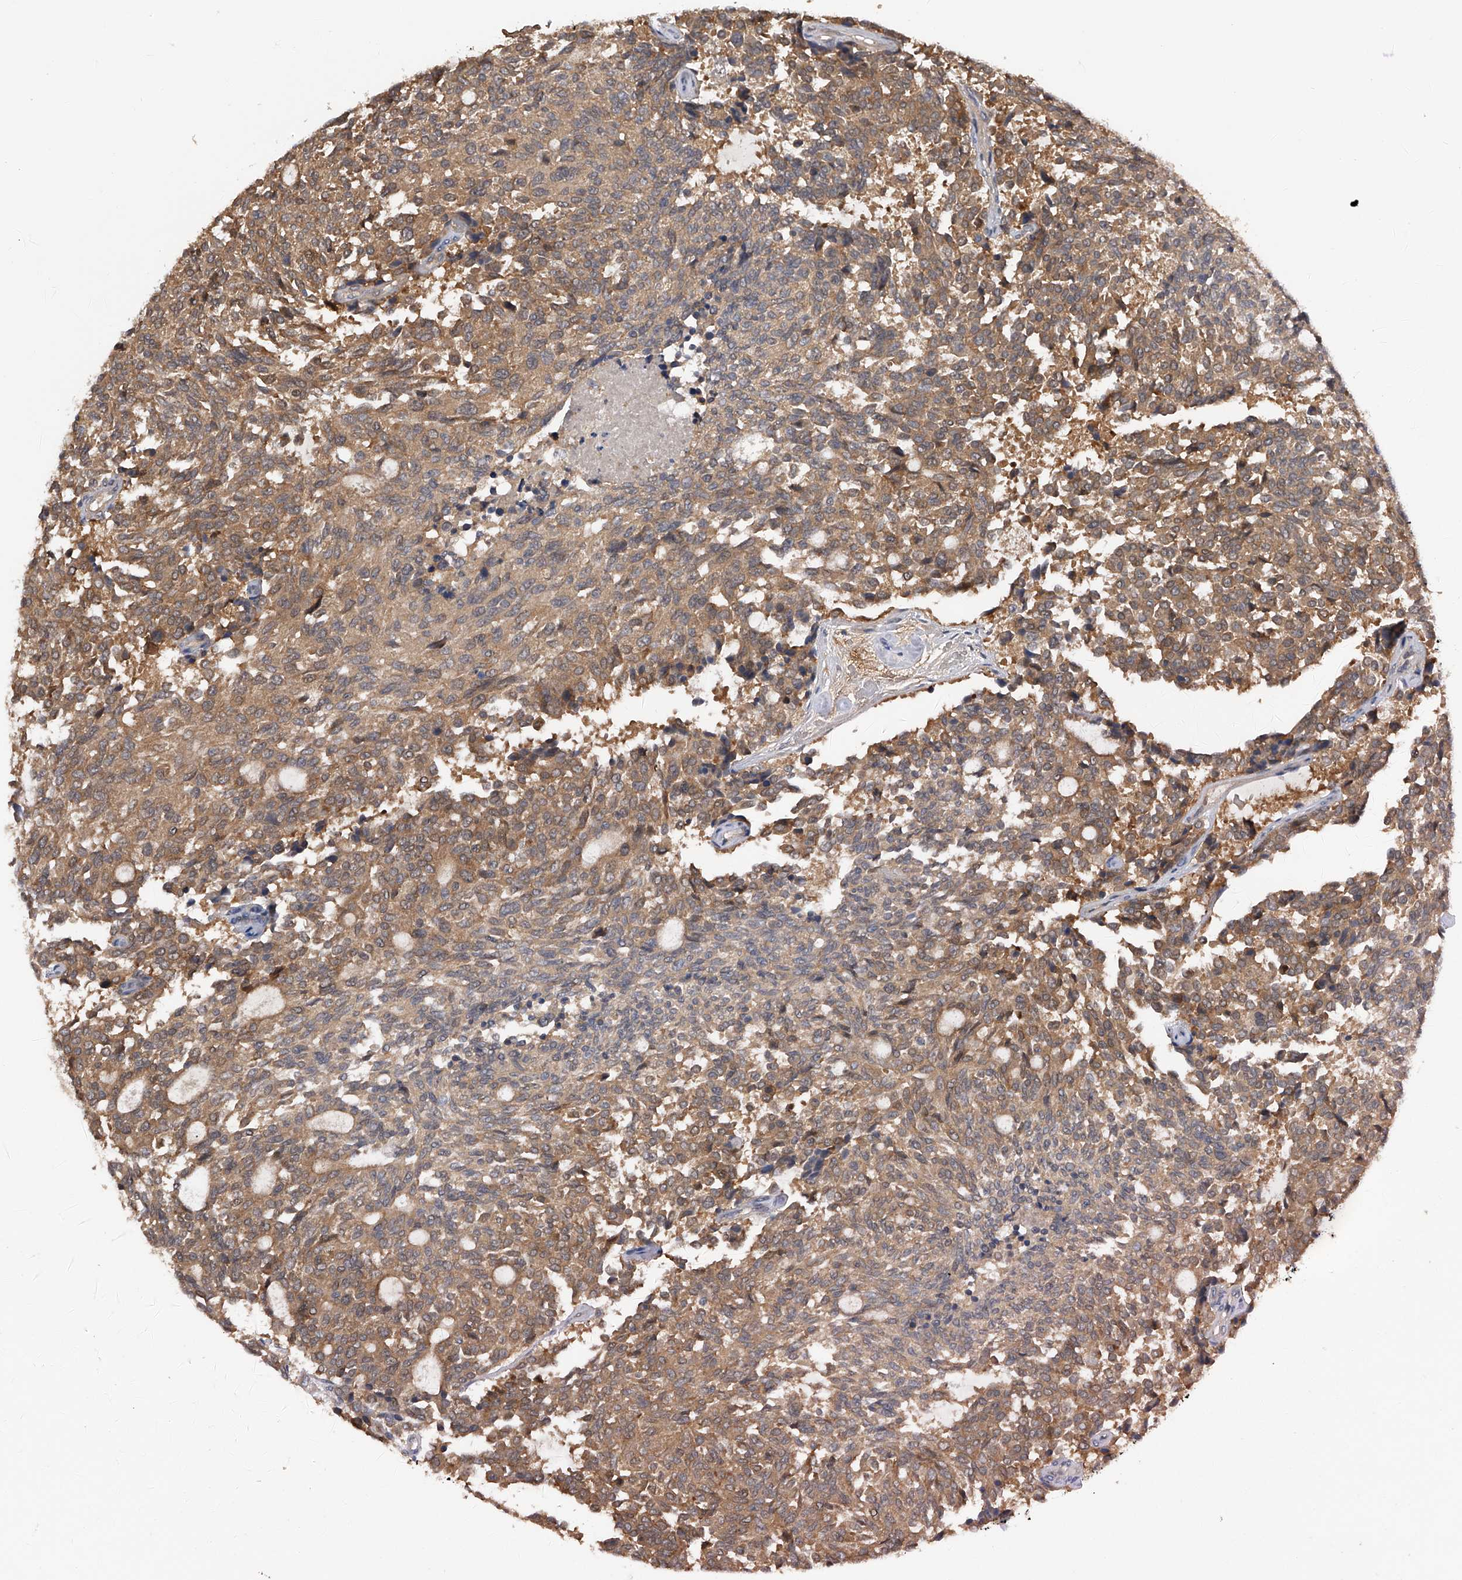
{"staining": {"intensity": "moderate", "quantity": ">75%", "location": "cytoplasmic/membranous"}, "tissue": "carcinoid", "cell_type": "Tumor cells", "image_type": "cancer", "snomed": [{"axis": "morphology", "description": "Carcinoid, malignant, NOS"}, {"axis": "topography", "description": "Pancreas"}], "caption": "Immunohistochemistry (IHC) (DAB (3,3'-diaminobenzidine)) staining of carcinoid exhibits moderate cytoplasmic/membranous protein expression in about >75% of tumor cells.", "gene": "CFAP298", "patient": {"sex": "female", "age": 54}}